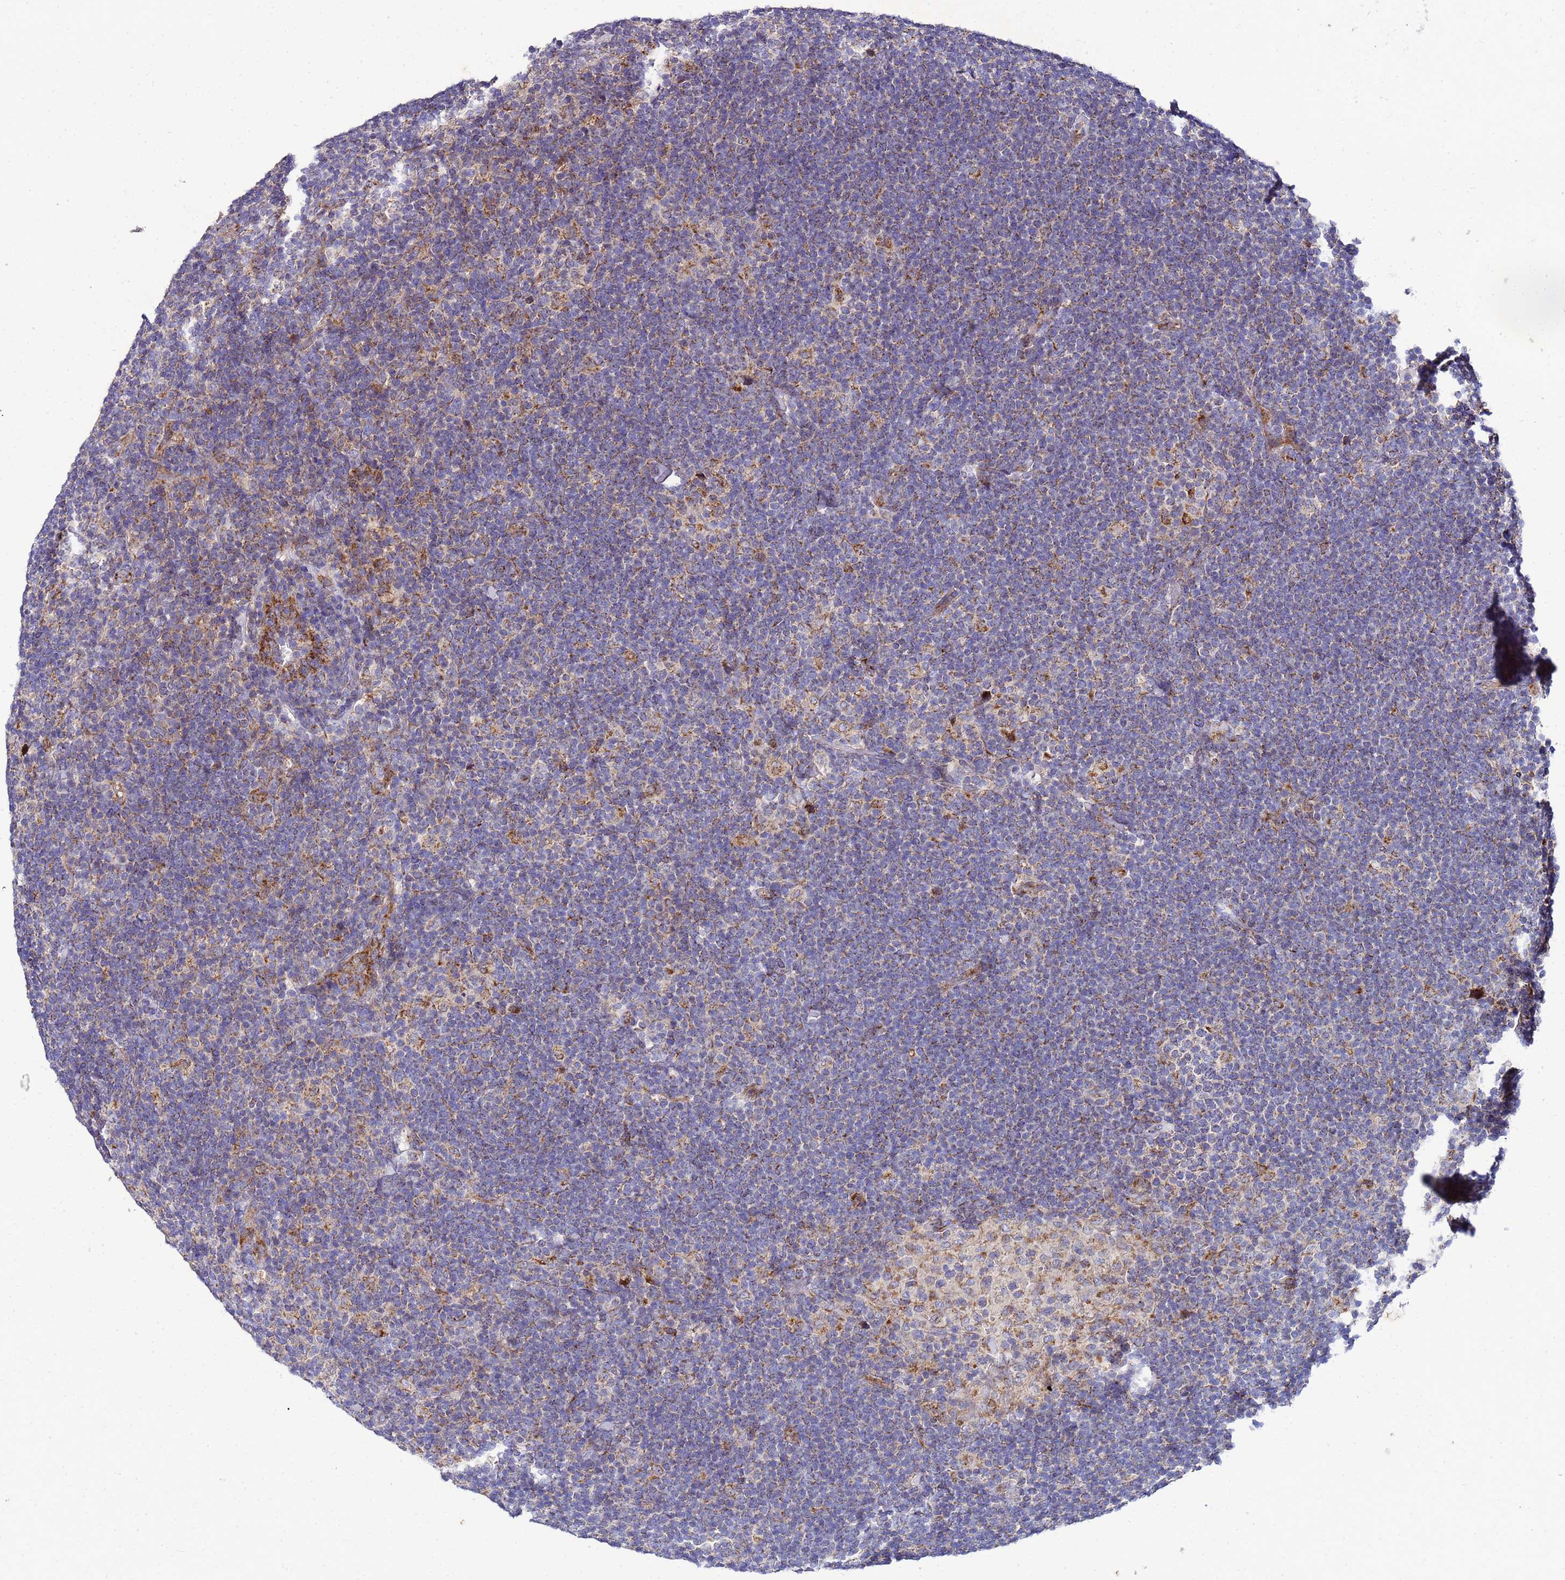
{"staining": {"intensity": "moderate", "quantity": ">75%", "location": "cytoplasmic/membranous"}, "tissue": "lymphoma", "cell_type": "Tumor cells", "image_type": "cancer", "snomed": [{"axis": "morphology", "description": "Hodgkin's disease, NOS"}, {"axis": "topography", "description": "Lymph node"}], "caption": "A high-resolution micrograph shows immunohistochemistry (IHC) staining of lymphoma, which reveals moderate cytoplasmic/membranous expression in about >75% of tumor cells.", "gene": "FAHD2A", "patient": {"sex": "female", "age": 57}}